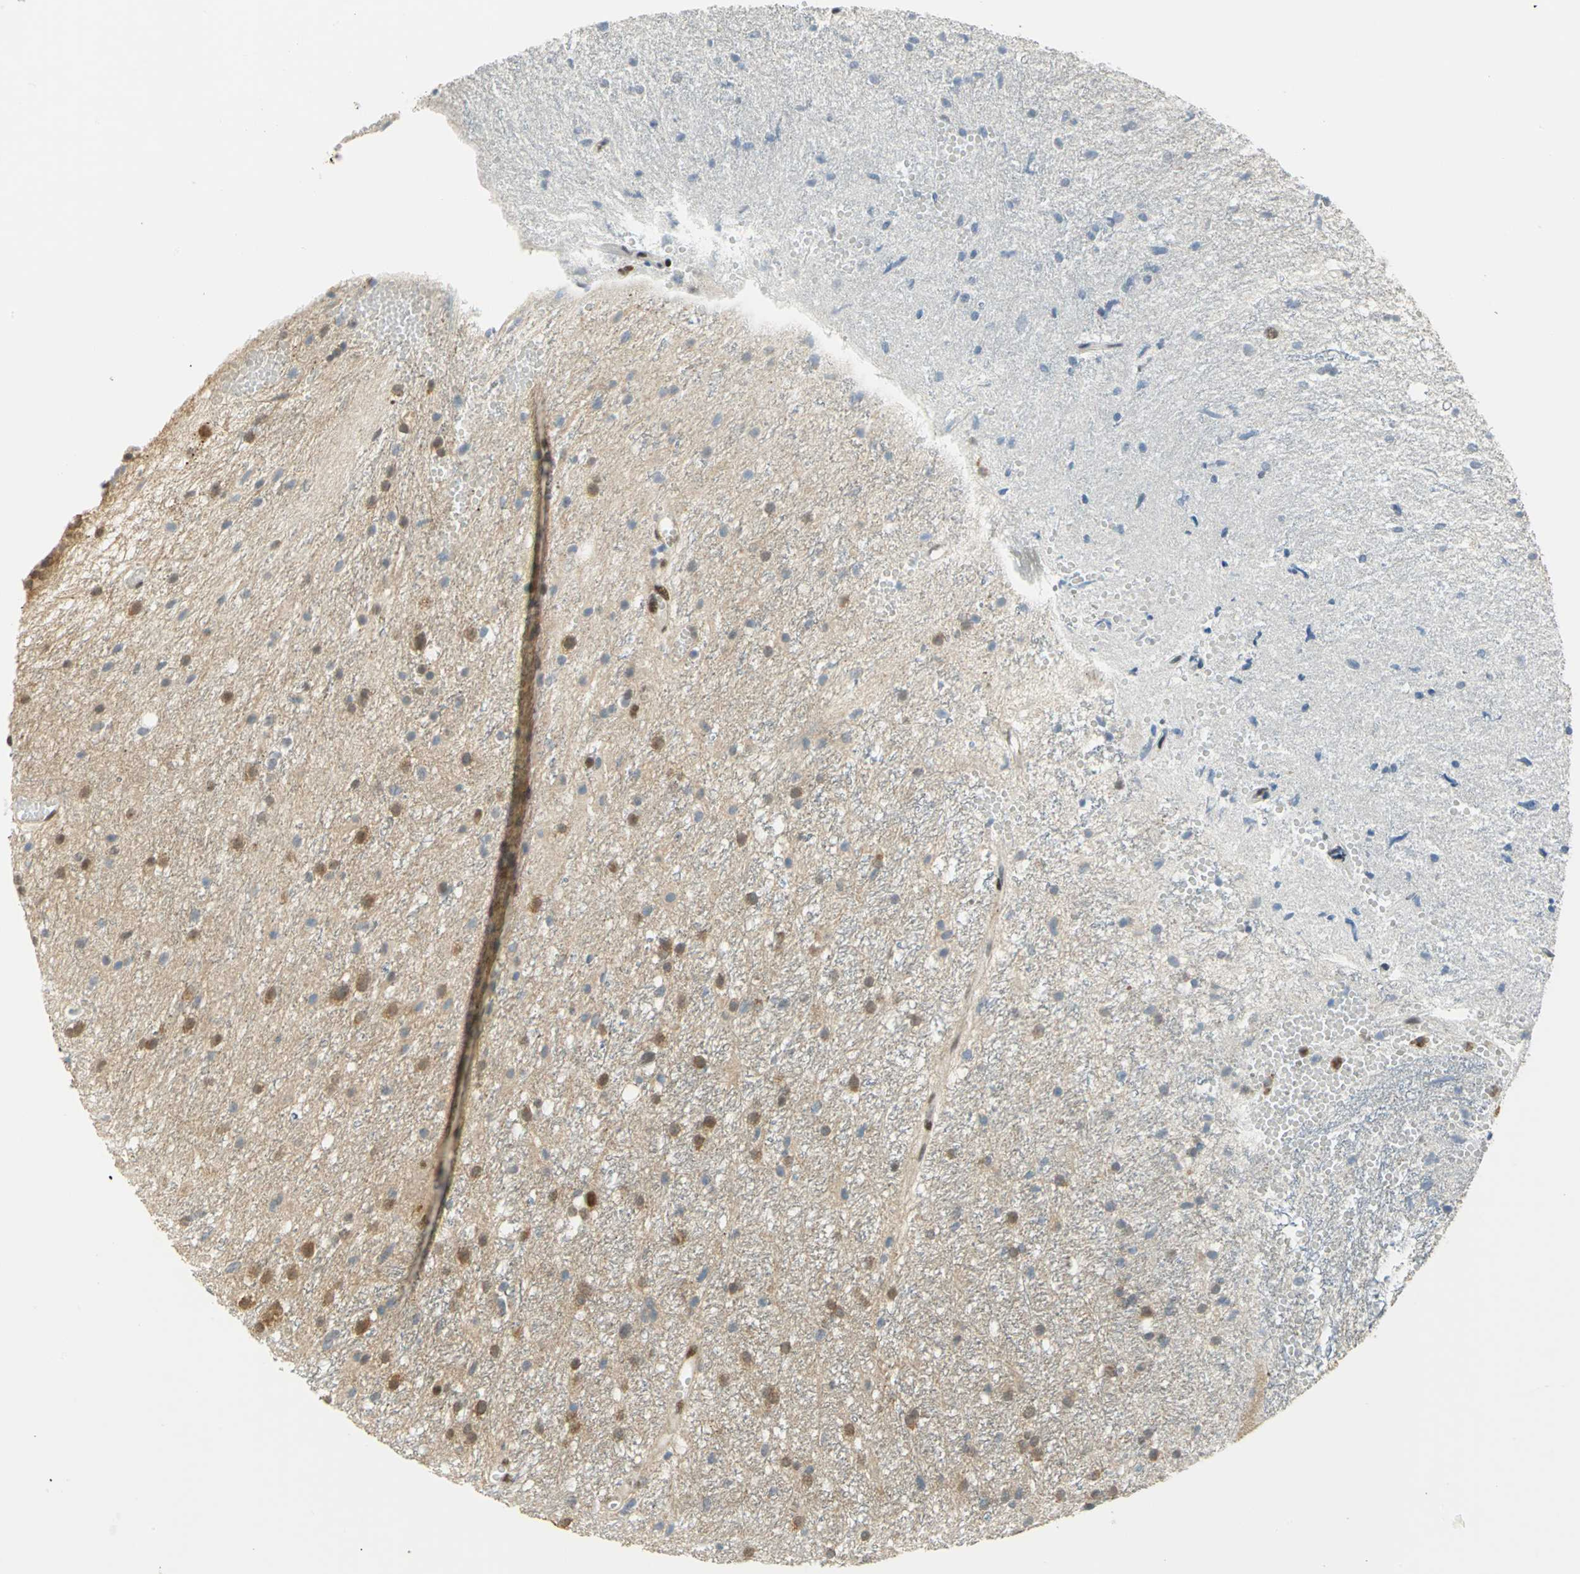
{"staining": {"intensity": "moderate", "quantity": "25%-75%", "location": "cytoplasmic/membranous,nuclear"}, "tissue": "glioma", "cell_type": "Tumor cells", "image_type": "cancer", "snomed": [{"axis": "morphology", "description": "Glioma, malignant, High grade"}, {"axis": "topography", "description": "Brain"}], "caption": "DAB (3,3'-diaminobenzidine) immunohistochemical staining of human malignant high-grade glioma exhibits moderate cytoplasmic/membranous and nuclear protein staining in about 25%-75% of tumor cells.", "gene": "RBFOX2", "patient": {"sex": "female", "age": 59}}